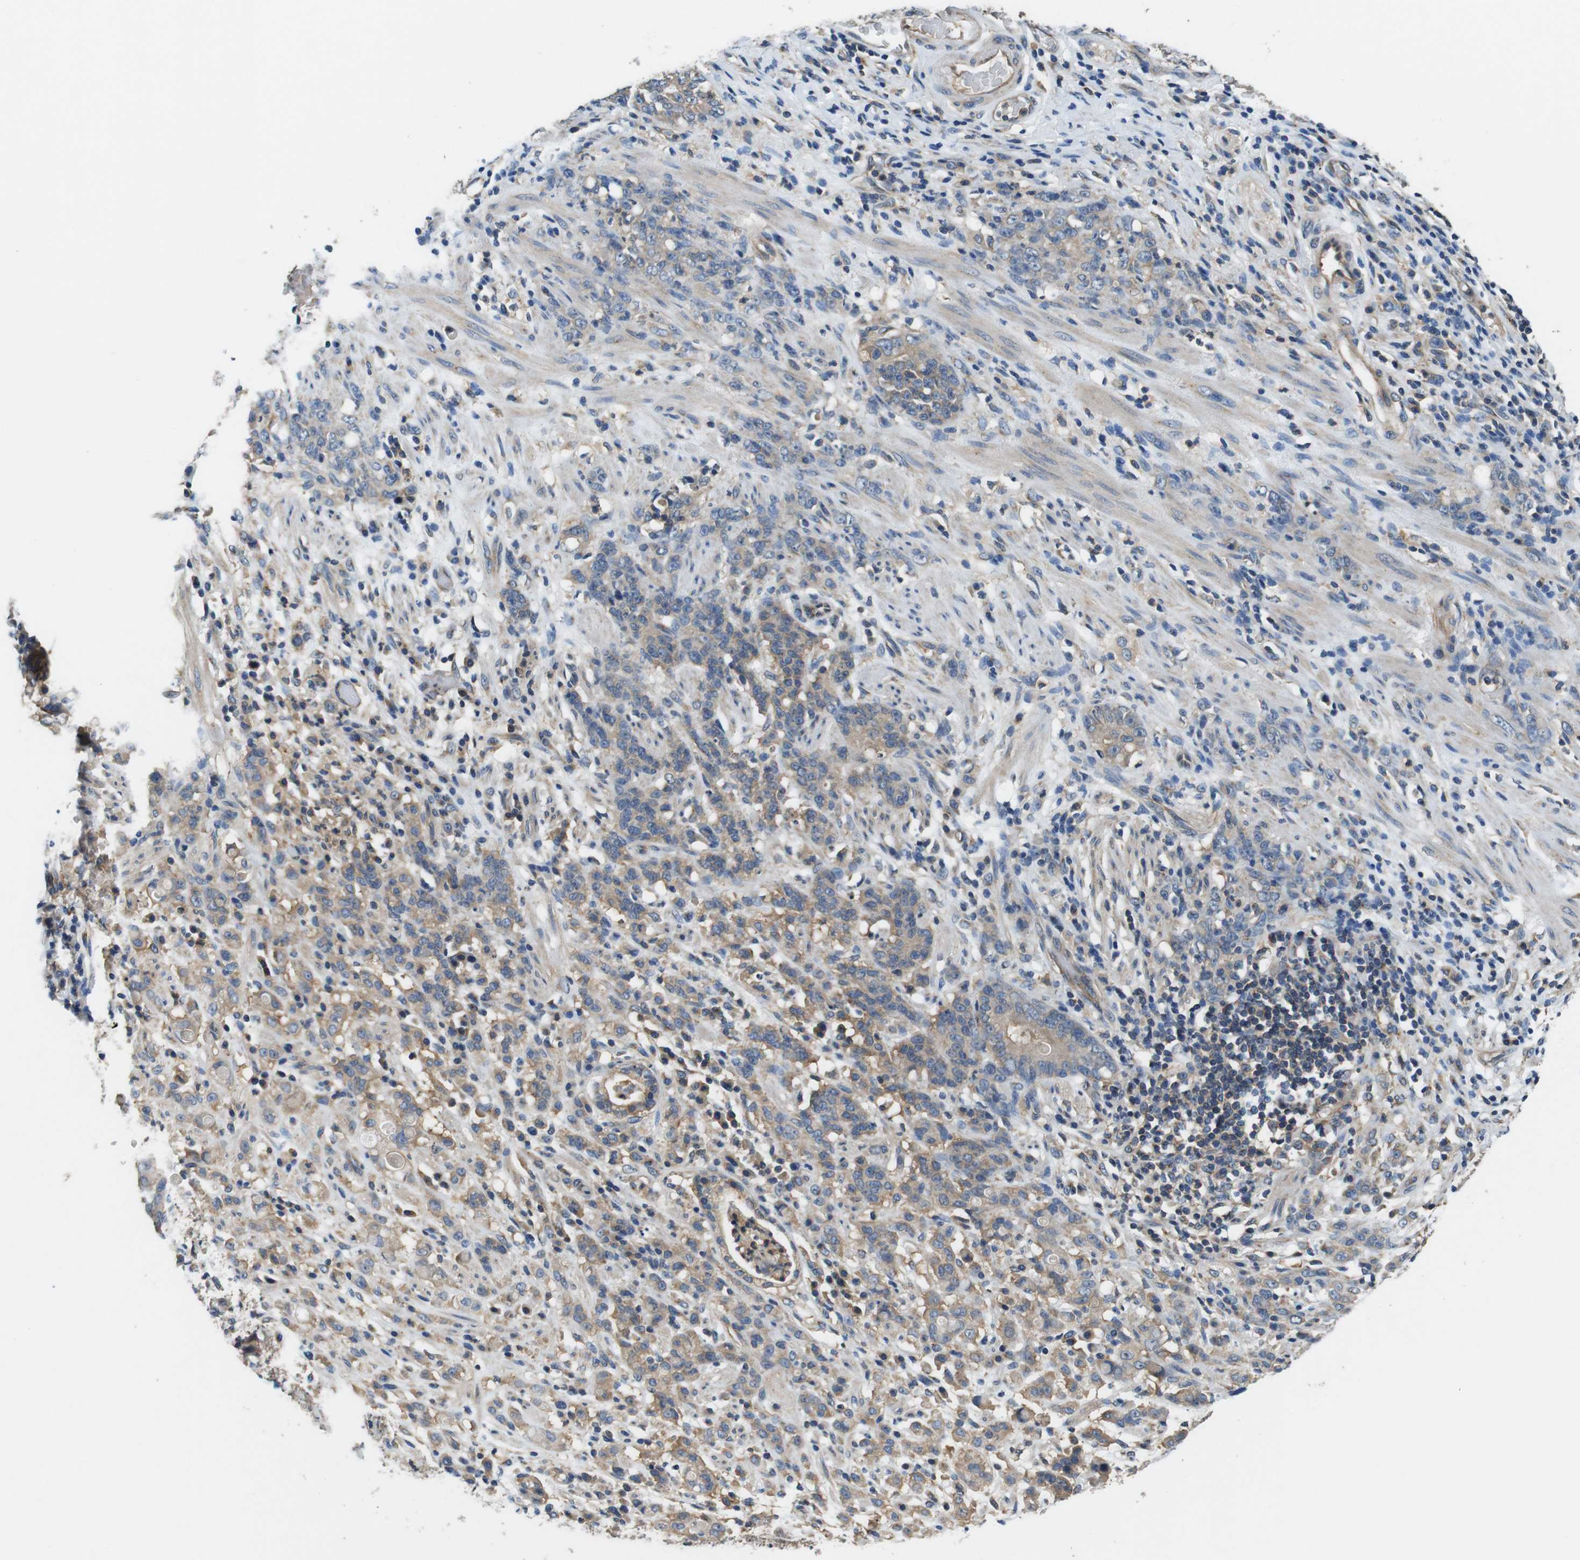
{"staining": {"intensity": "weak", "quantity": ">75%", "location": "cytoplasmic/membranous"}, "tissue": "stomach cancer", "cell_type": "Tumor cells", "image_type": "cancer", "snomed": [{"axis": "morphology", "description": "Adenocarcinoma, NOS"}, {"axis": "topography", "description": "Stomach, lower"}], "caption": "Protein positivity by immunohistochemistry displays weak cytoplasmic/membranous staining in approximately >75% of tumor cells in adenocarcinoma (stomach). (DAB (3,3'-diaminobenzidine) = brown stain, brightfield microscopy at high magnification).", "gene": "DCTN1", "patient": {"sex": "male", "age": 88}}